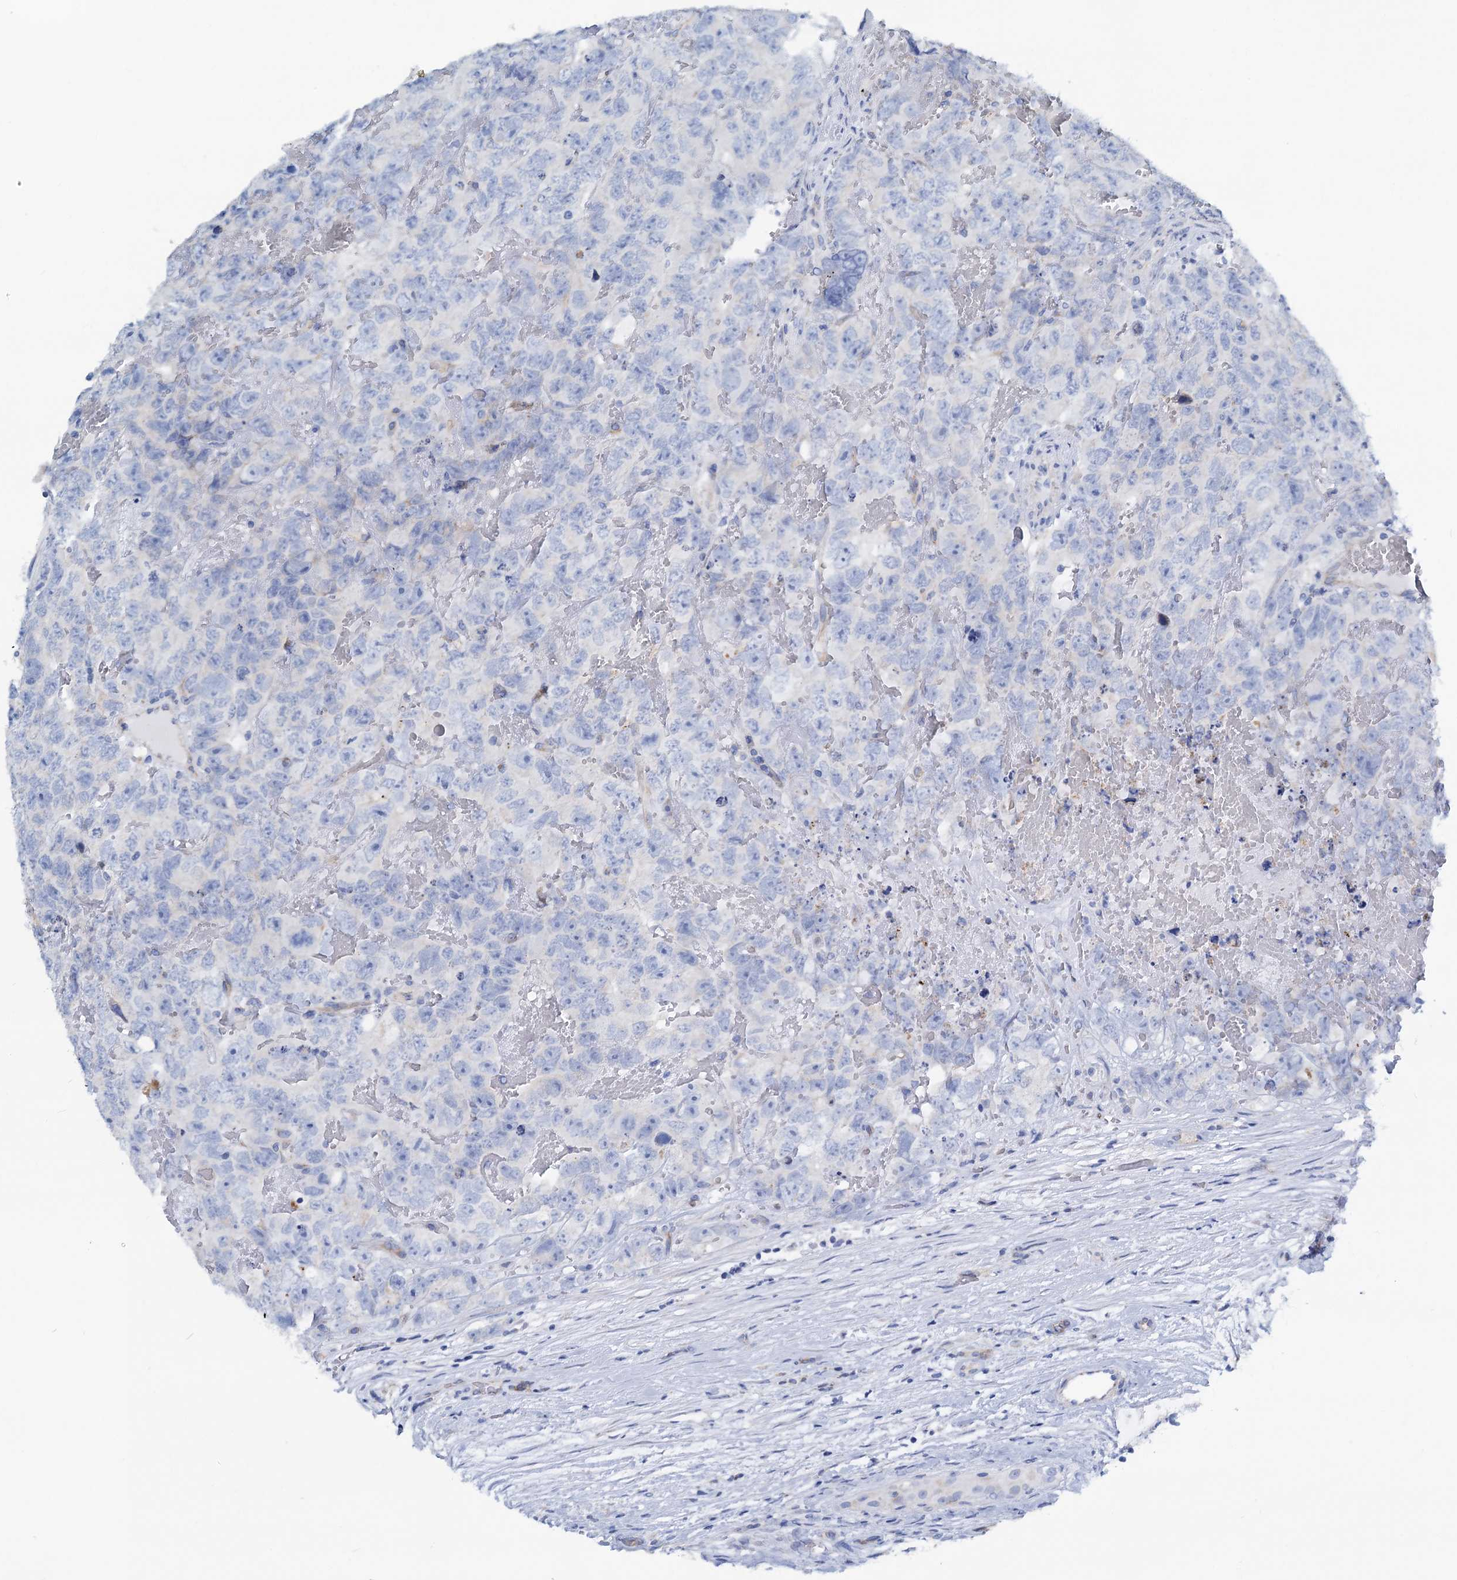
{"staining": {"intensity": "negative", "quantity": "none", "location": "none"}, "tissue": "testis cancer", "cell_type": "Tumor cells", "image_type": "cancer", "snomed": [{"axis": "morphology", "description": "Carcinoma, Embryonal, NOS"}, {"axis": "topography", "description": "Testis"}], "caption": "This is an immunohistochemistry histopathology image of human testis embryonal carcinoma. There is no expression in tumor cells.", "gene": "SLC1A3", "patient": {"sex": "male", "age": 45}}